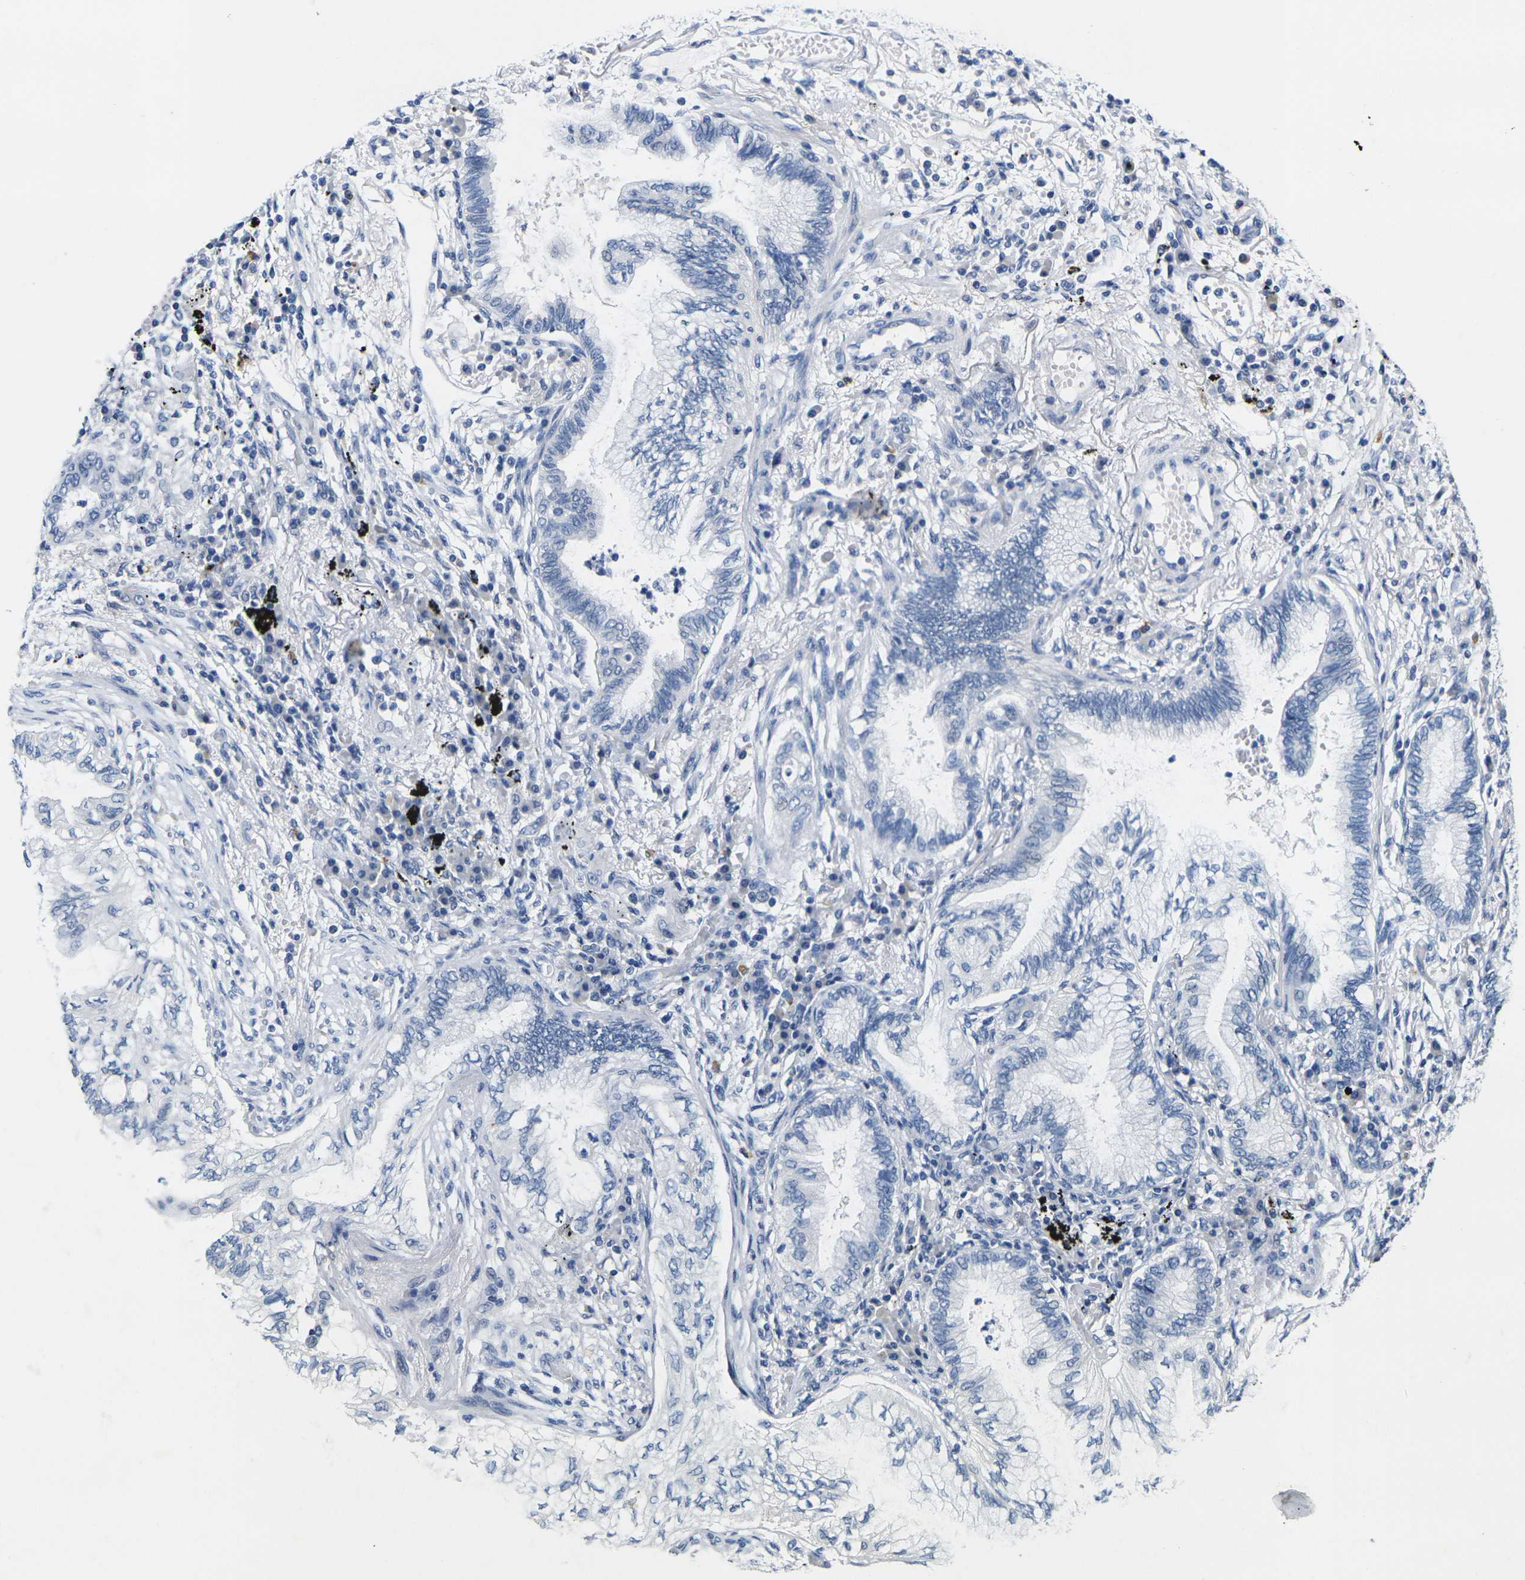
{"staining": {"intensity": "negative", "quantity": "none", "location": "none"}, "tissue": "lung cancer", "cell_type": "Tumor cells", "image_type": "cancer", "snomed": [{"axis": "morphology", "description": "Normal tissue, NOS"}, {"axis": "morphology", "description": "Adenocarcinoma, NOS"}, {"axis": "topography", "description": "Bronchus"}, {"axis": "topography", "description": "Lung"}], "caption": "This micrograph is of lung cancer stained with immunohistochemistry to label a protein in brown with the nuclei are counter-stained blue. There is no staining in tumor cells.", "gene": "NOCT", "patient": {"sex": "female", "age": 70}}